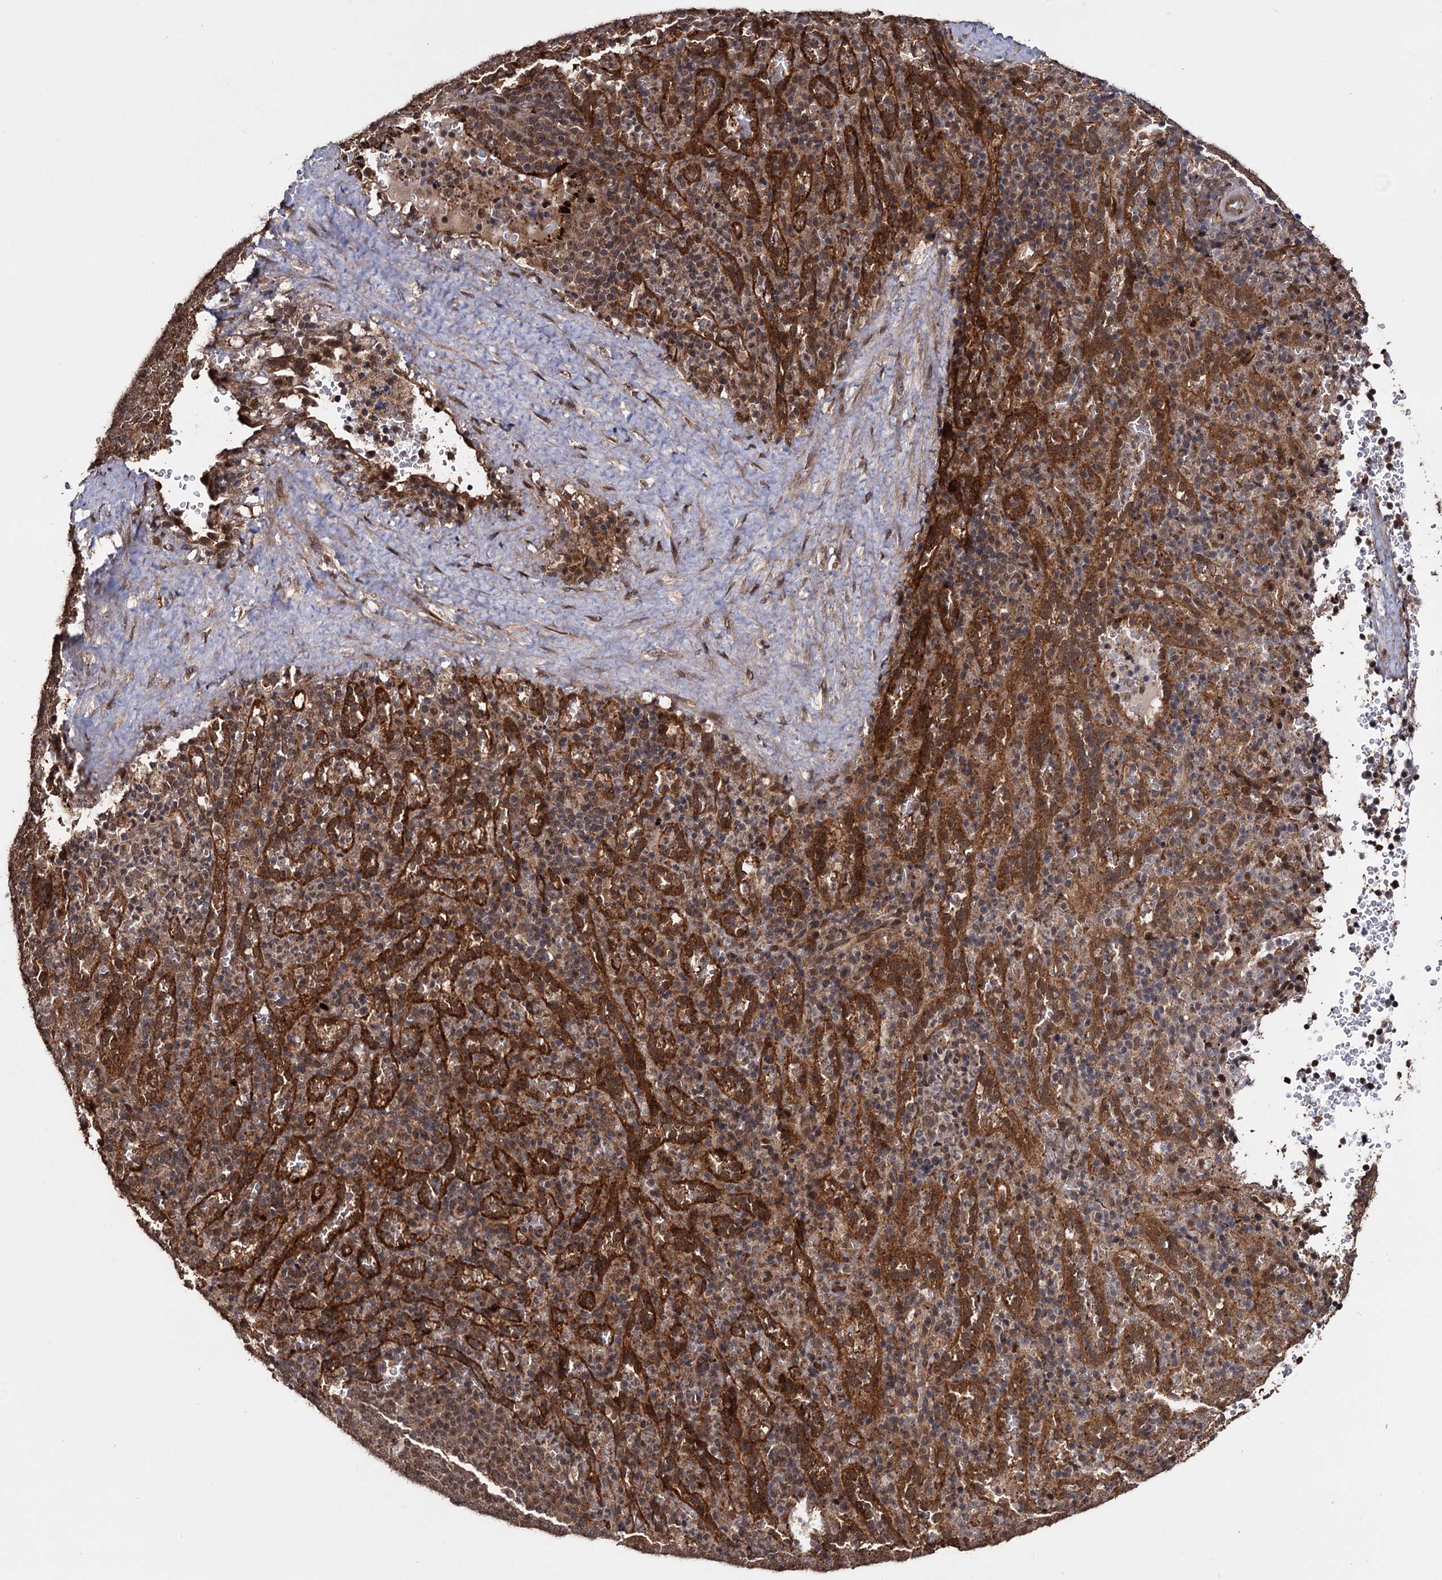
{"staining": {"intensity": "moderate", "quantity": "<25%", "location": "nuclear"}, "tissue": "spleen", "cell_type": "Cells in red pulp", "image_type": "normal", "snomed": [{"axis": "morphology", "description": "Normal tissue, NOS"}, {"axis": "topography", "description": "Spleen"}], "caption": "Unremarkable spleen demonstrates moderate nuclear positivity in about <25% of cells in red pulp.", "gene": "PIGB", "patient": {"sex": "female", "age": 21}}